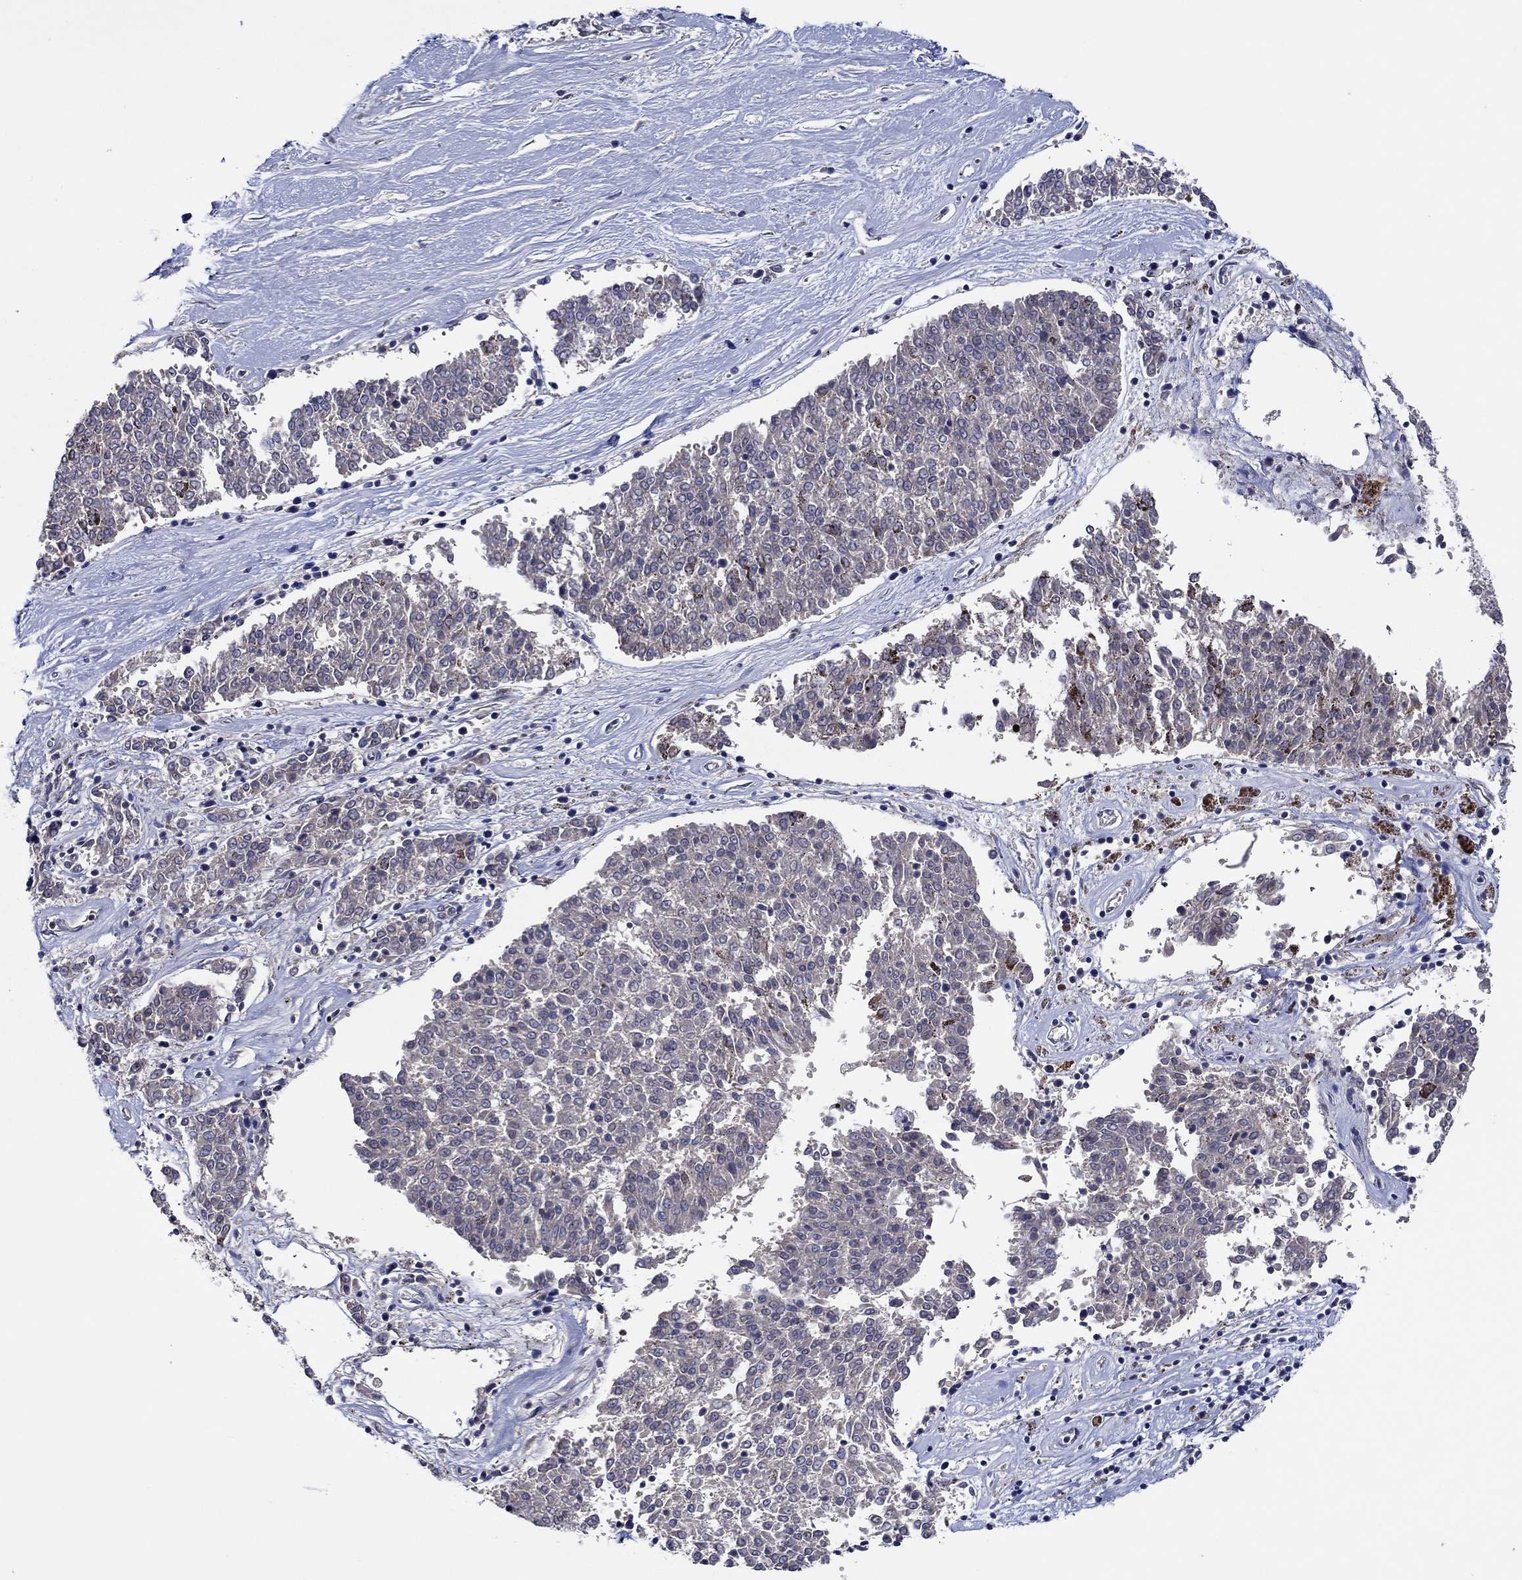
{"staining": {"intensity": "negative", "quantity": "none", "location": "none"}, "tissue": "melanoma", "cell_type": "Tumor cells", "image_type": "cancer", "snomed": [{"axis": "morphology", "description": "Malignant melanoma, NOS"}, {"axis": "topography", "description": "Skin"}], "caption": "Histopathology image shows no protein positivity in tumor cells of malignant melanoma tissue.", "gene": "CHIT1", "patient": {"sex": "female", "age": 72}}